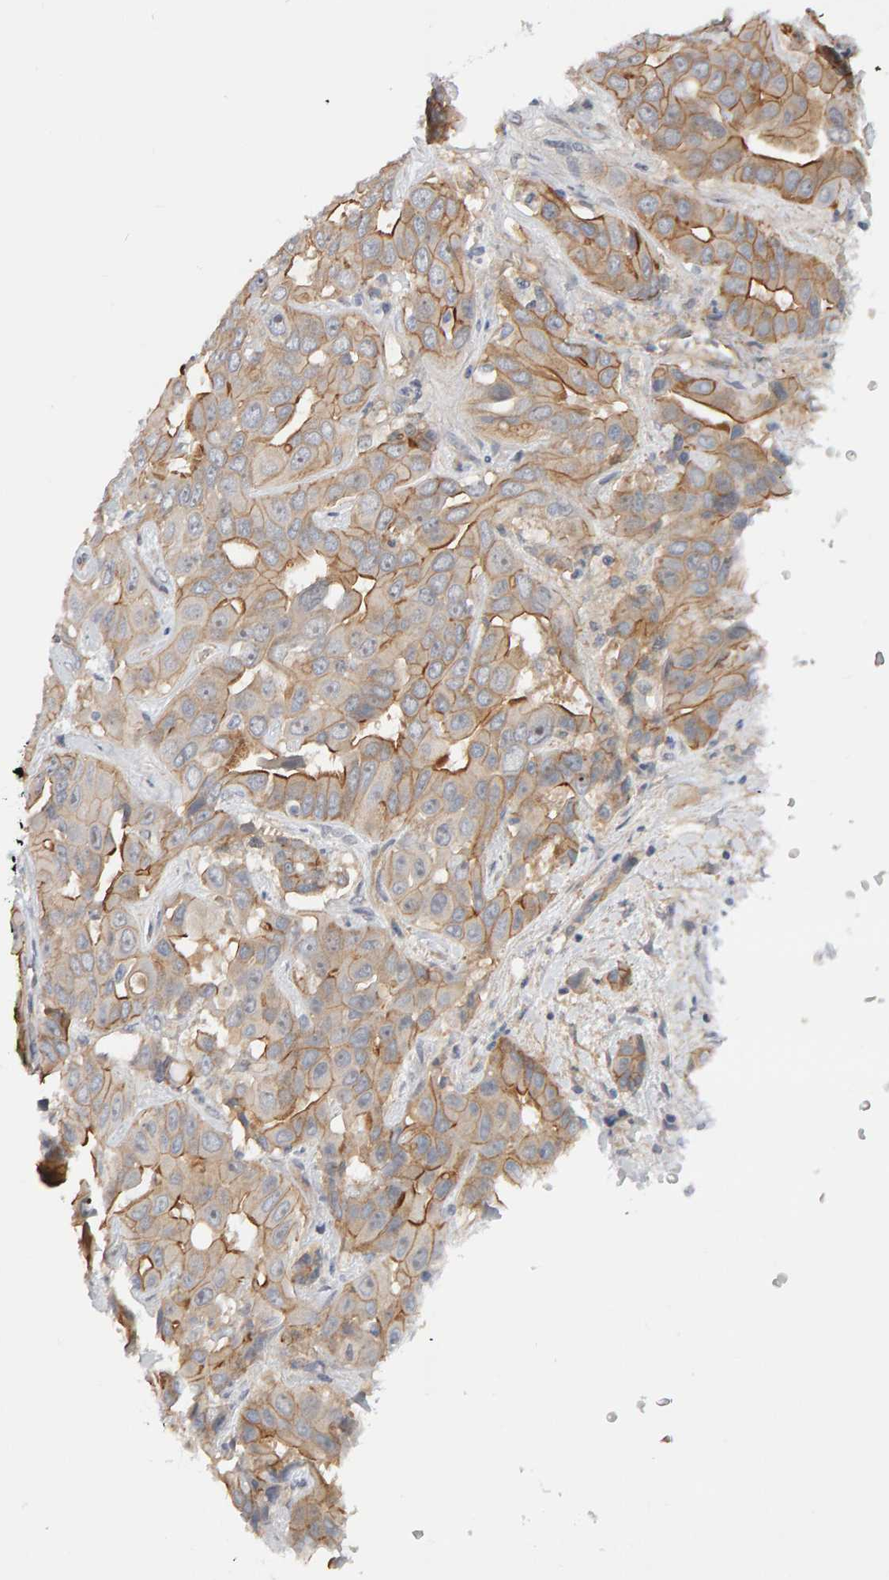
{"staining": {"intensity": "moderate", "quantity": ">75%", "location": "cytoplasmic/membranous"}, "tissue": "liver cancer", "cell_type": "Tumor cells", "image_type": "cancer", "snomed": [{"axis": "morphology", "description": "Cholangiocarcinoma"}, {"axis": "topography", "description": "Liver"}], "caption": "Immunohistochemistry (IHC) histopathology image of neoplastic tissue: liver cancer (cholangiocarcinoma) stained using IHC displays medium levels of moderate protein expression localized specifically in the cytoplasmic/membranous of tumor cells, appearing as a cytoplasmic/membranous brown color.", "gene": "PPP1R16A", "patient": {"sex": "female", "age": 52}}